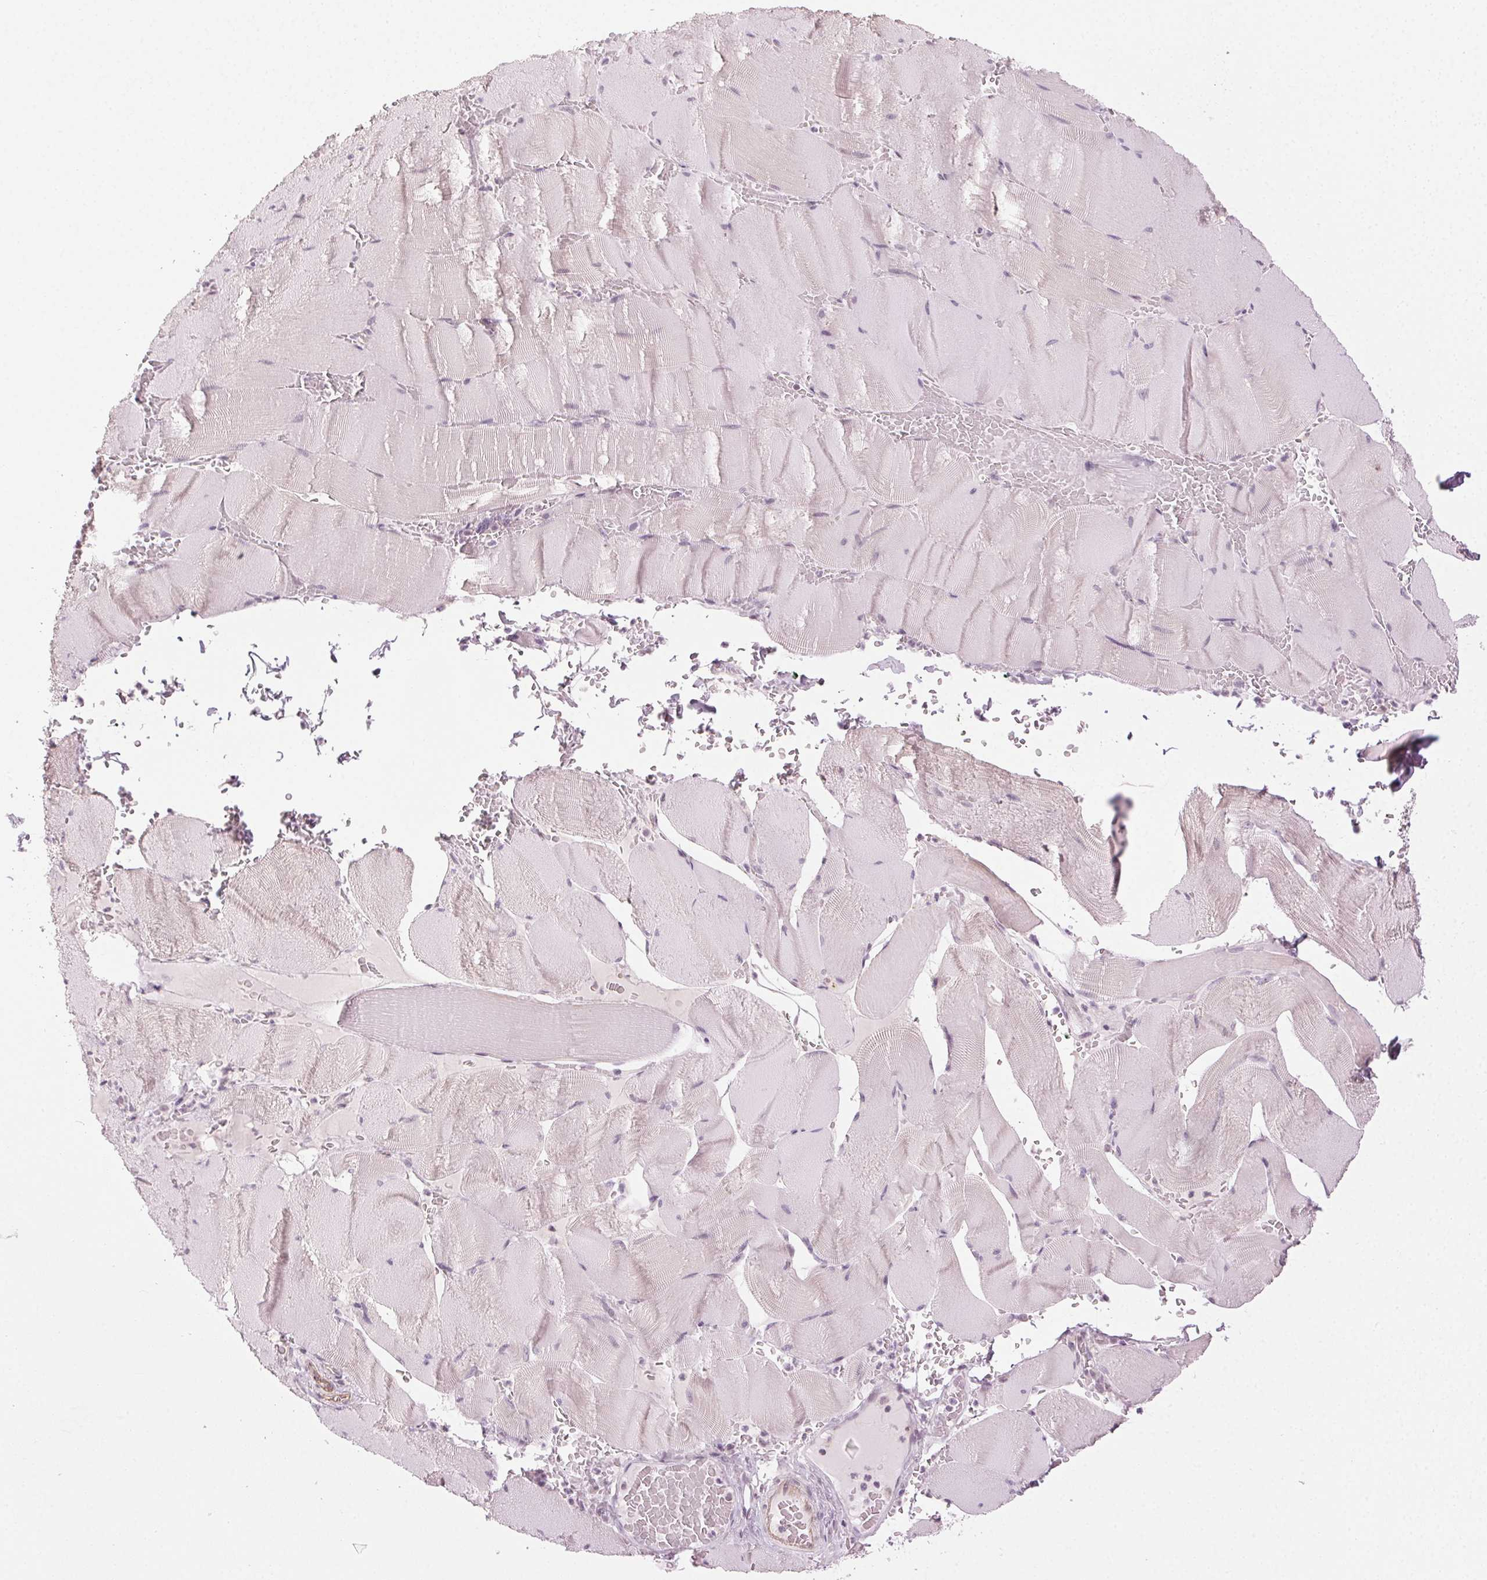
{"staining": {"intensity": "negative", "quantity": "none", "location": "none"}, "tissue": "skeletal muscle", "cell_type": "Myocytes", "image_type": "normal", "snomed": [{"axis": "morphology", "description": "Normal tissue, NOS"}, {"axis": "topography", "description": "Skeletal muscle"}], "caption": "This is a photomicrograph of immunohistochemistry staining of benign skeletal muscle, which shows no staining in myocytes. (DAB immunohistochemistry (IHC) visualized using brightfield microscopy, high magnification).", "gene": "AIF1L", "patient": {"sex": "male", "age": 56}}